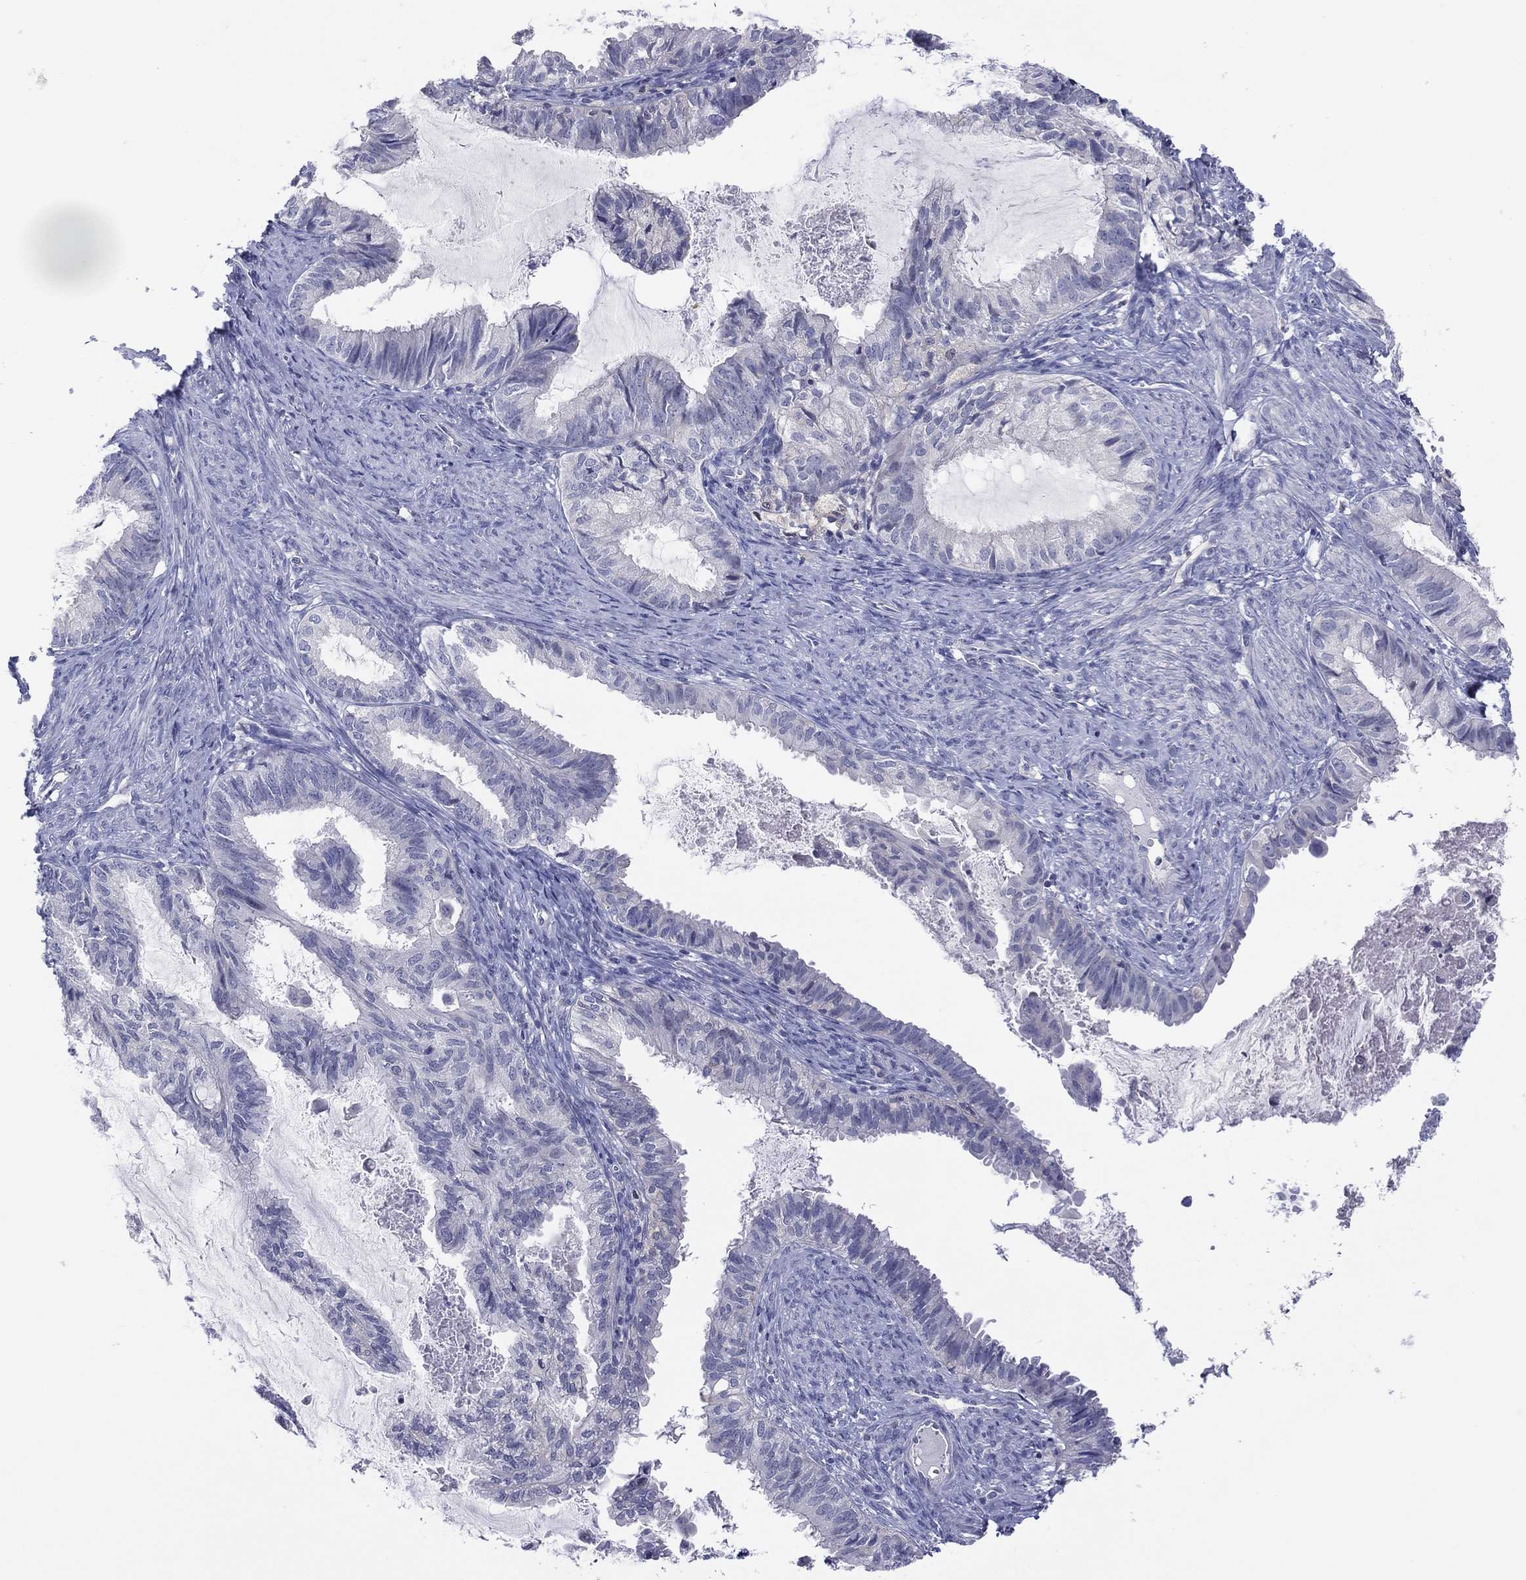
{"staining": {"intensity": "negative", "quantity": "none", "location": "none"}, "tissue": "endometrial cancer", "cell_type": "Tumor cells", "image_type": "cancer", "snomed": [{"axis": "morphology", "description": "Adenocarcinoma, NOS"}, {"axis": "topography", "description": "Endometrium"}], "caption": "The histopathology image exhibits no significant positivity in tumor cells of endometrial adenocarcinoma. The staining was performed using DAB to visualize the protein expression in brown, while the nuclei were stained in blue with hematoxylin (Magnification: 20x).", "gene": "CYP2B6", "patient": {"sex": "female", "age": 86}}